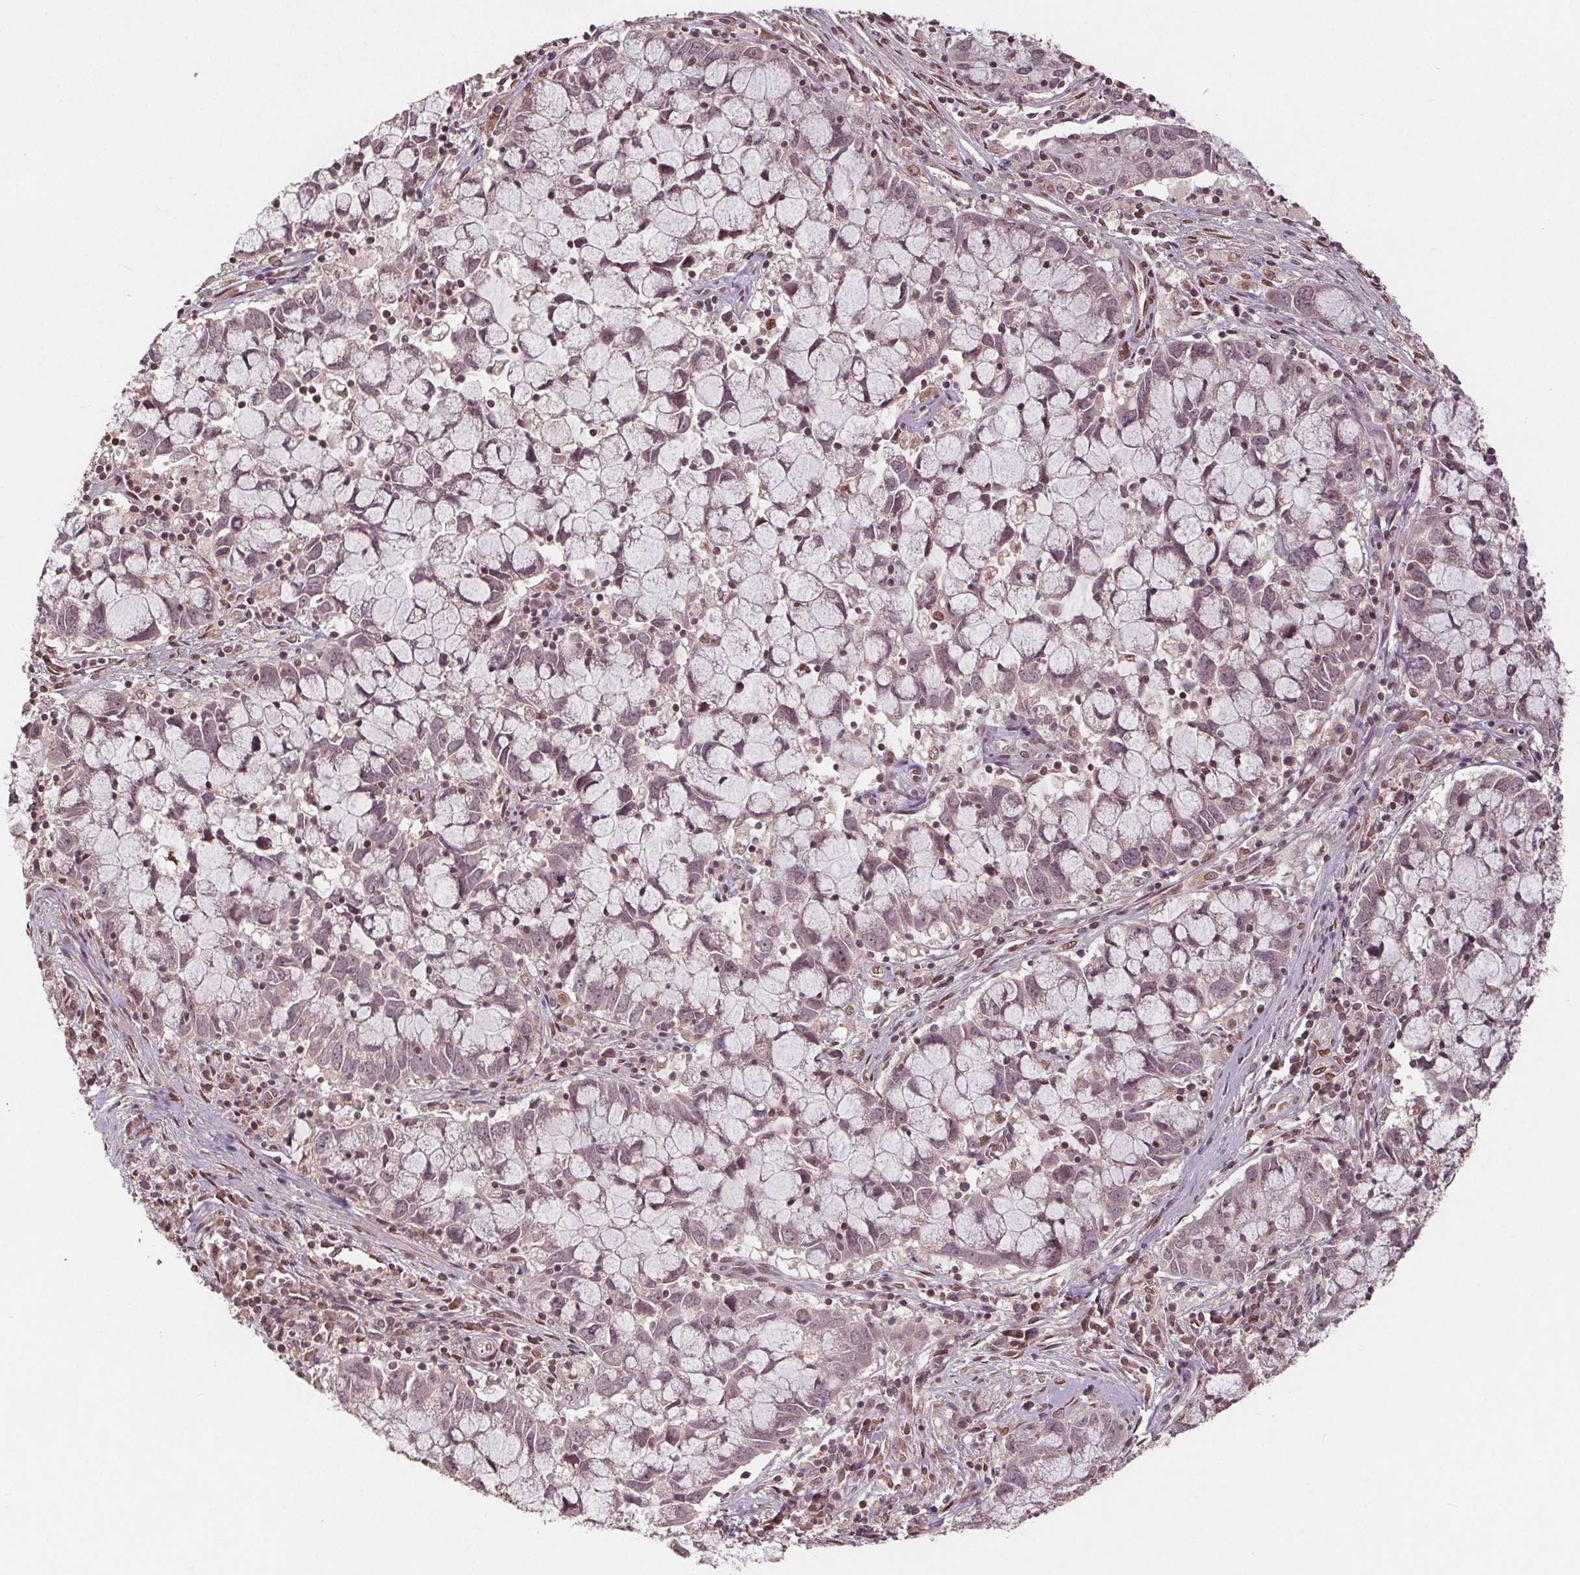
{"staining": {"intensity": "negative", "quantity": "none", "location": "none"}, "tissue": "cervical cancer", "cell_type": "Tumor cells", "image_type": "cancer", "snomed": [{"axis": "morphology", "description": "Adenocarcinoma, NOS"}, {"axis": "topography", "description": "Cervix"}], "caption": "Human cervical cancer (adenocarcinoma) stained for a protein using immunohistochemistry (IHC) reveals no staining in tumor cells.", "gene": "HIF1AN", "patient": {"sex": "female", "age": 40}}